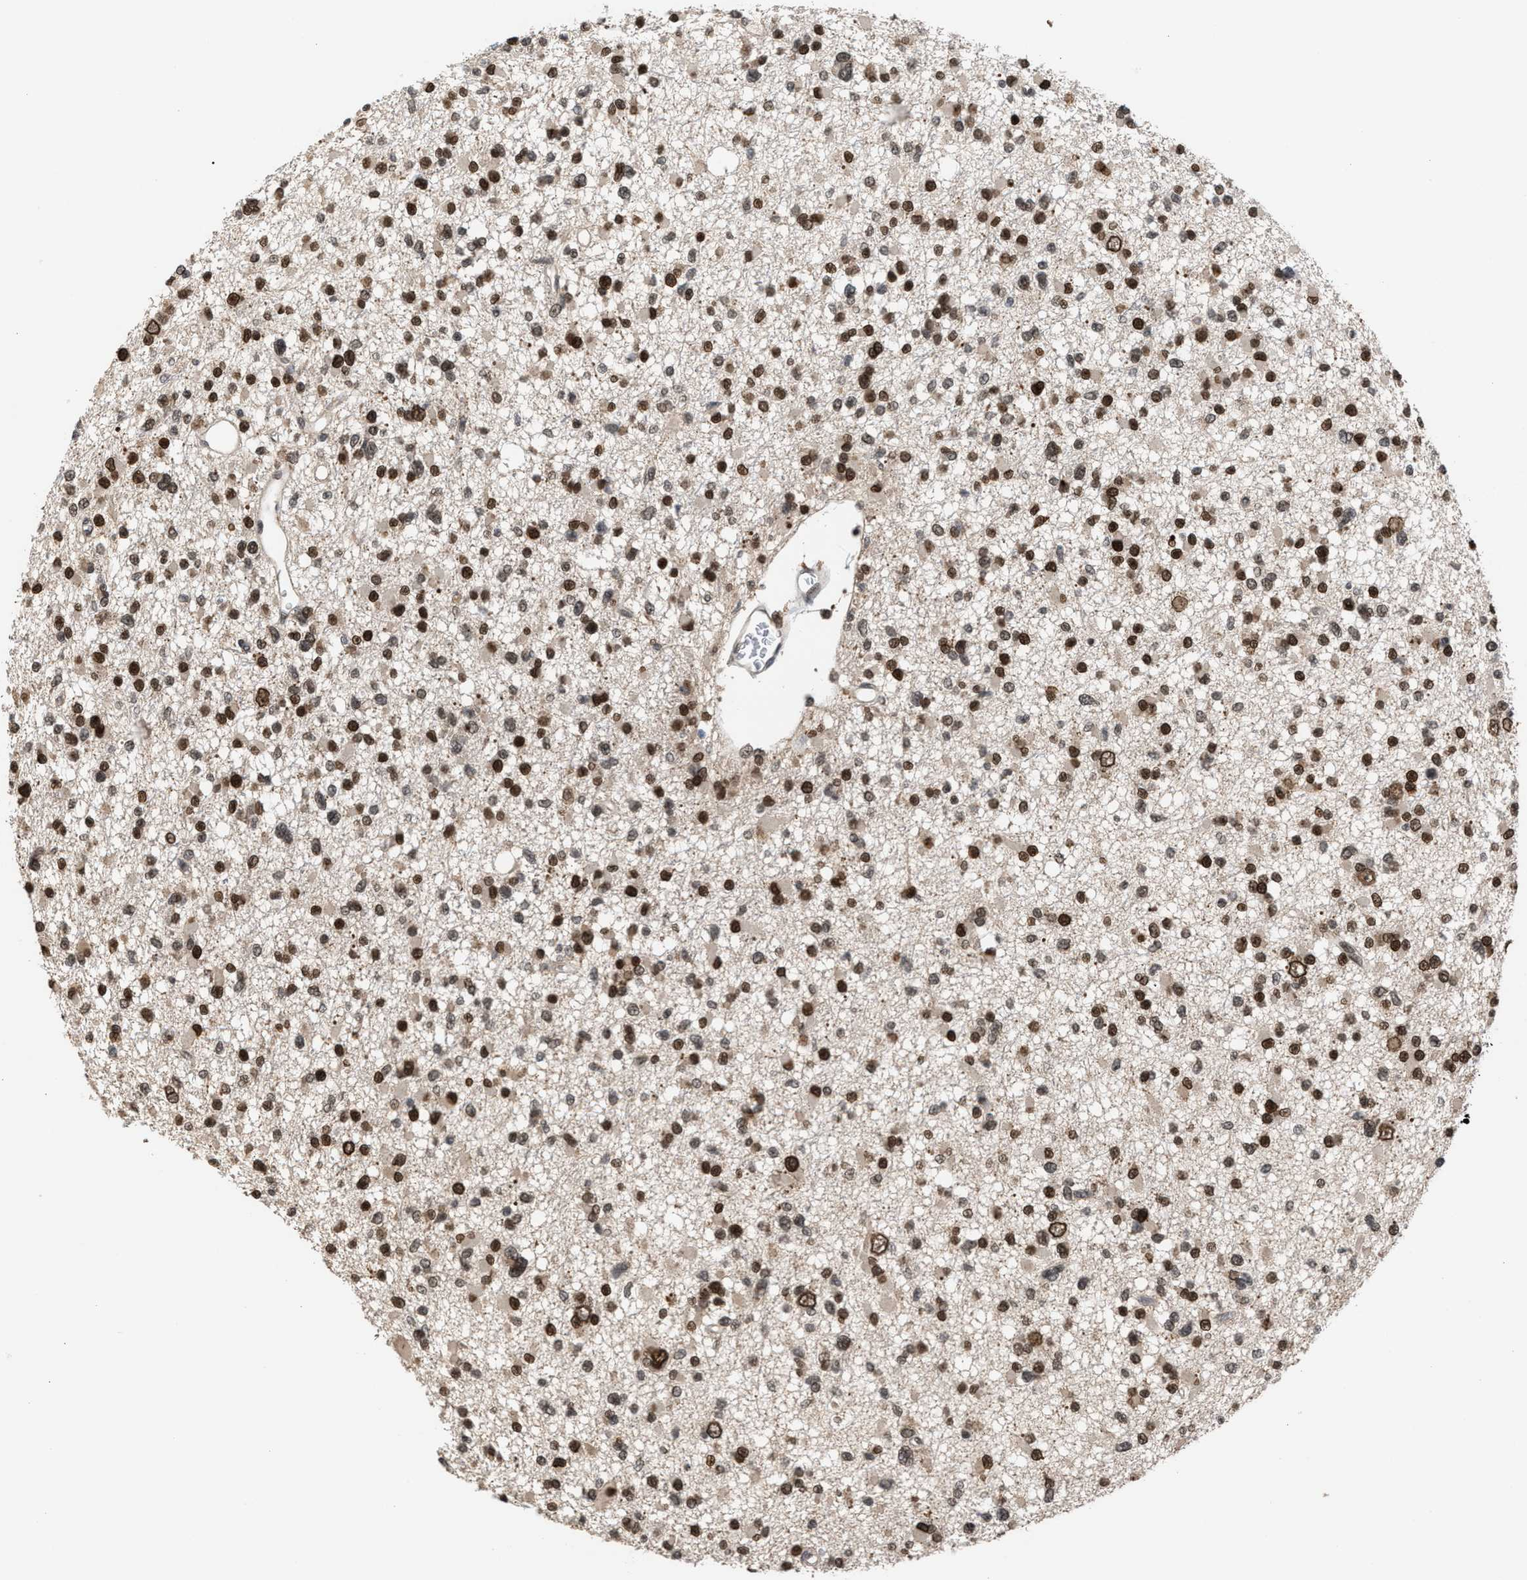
{"staining": {"intensity": "strong", "quantity": ">75%", "location": "nuclear"}, "tissue": "glioma", "cell_type": "Tumor cells", "image_type": "cancer", "snomed": [{"axis": "morphology", "description": "Glioma, malignant, Low grade"}, {"axis": "topography", "description": "Brain"}], "caption": "Protein staining of malignant low-grade glioma tissue reveals strong nuclear positivity in approximately >75% of tumor cells.", "gene": "C9orf78", "patient": {"sex": "female", "age": 22}}